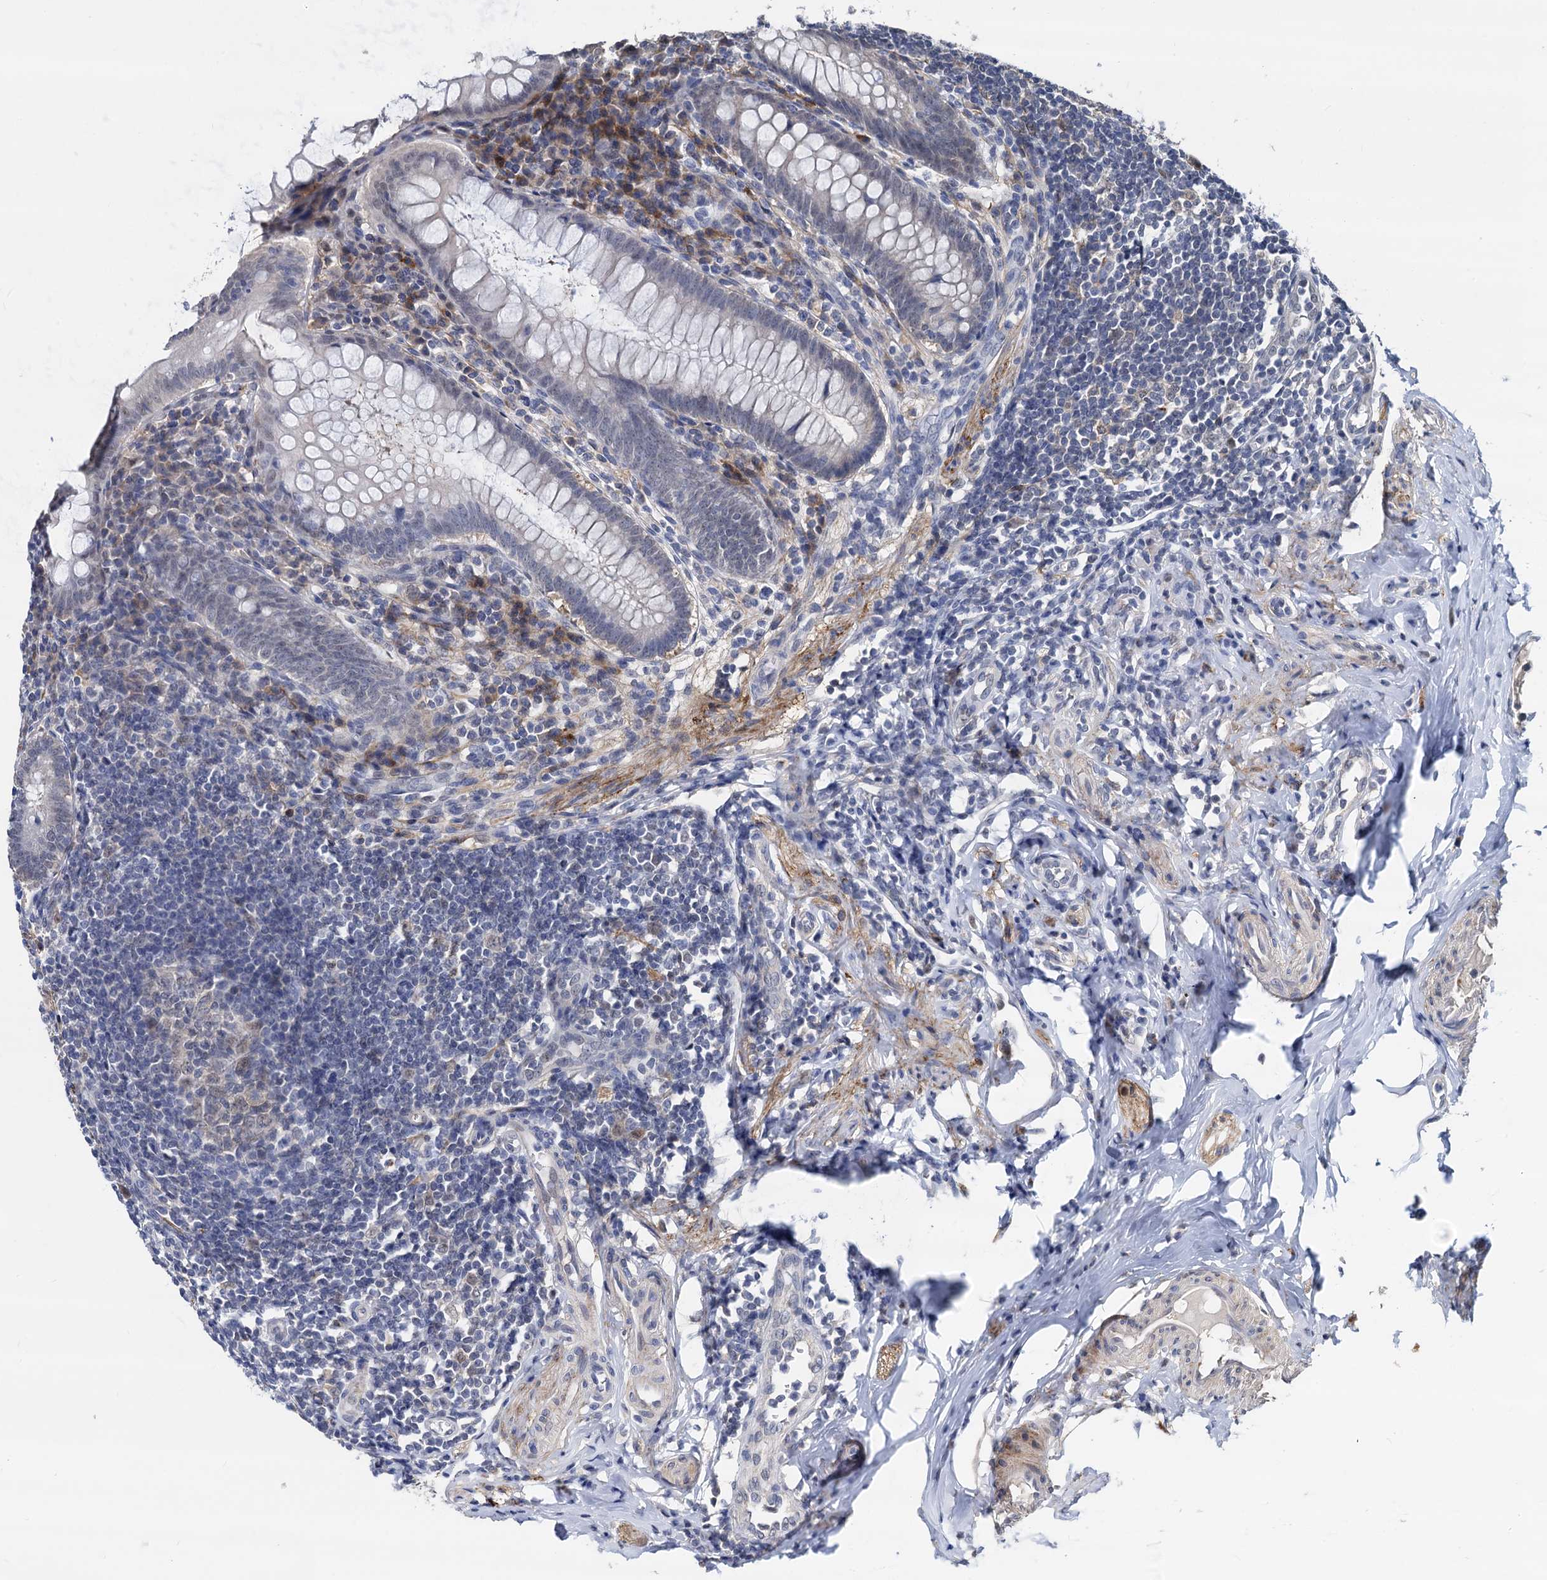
{"staining": {"intensity": "weak", "quantity": "25%-75%", "location": "nuclear"}, "tissue": "appendix", "cell_type": "Glandular cells", "image_type": "normal", "snomed": [{"axis": "morphology", "description": "Normal tissue, NOS"}, {"axis": "topography", "description": "Appendix"}], "caption": "An IHC image of normal tissue is shown. Protein staining in brown labels weak nuclear positivity in appendix within glandular cells. Nuclei are stained in blue.", "gene": "PSMD4", "patient": {"sex": "female", "age": 33}}